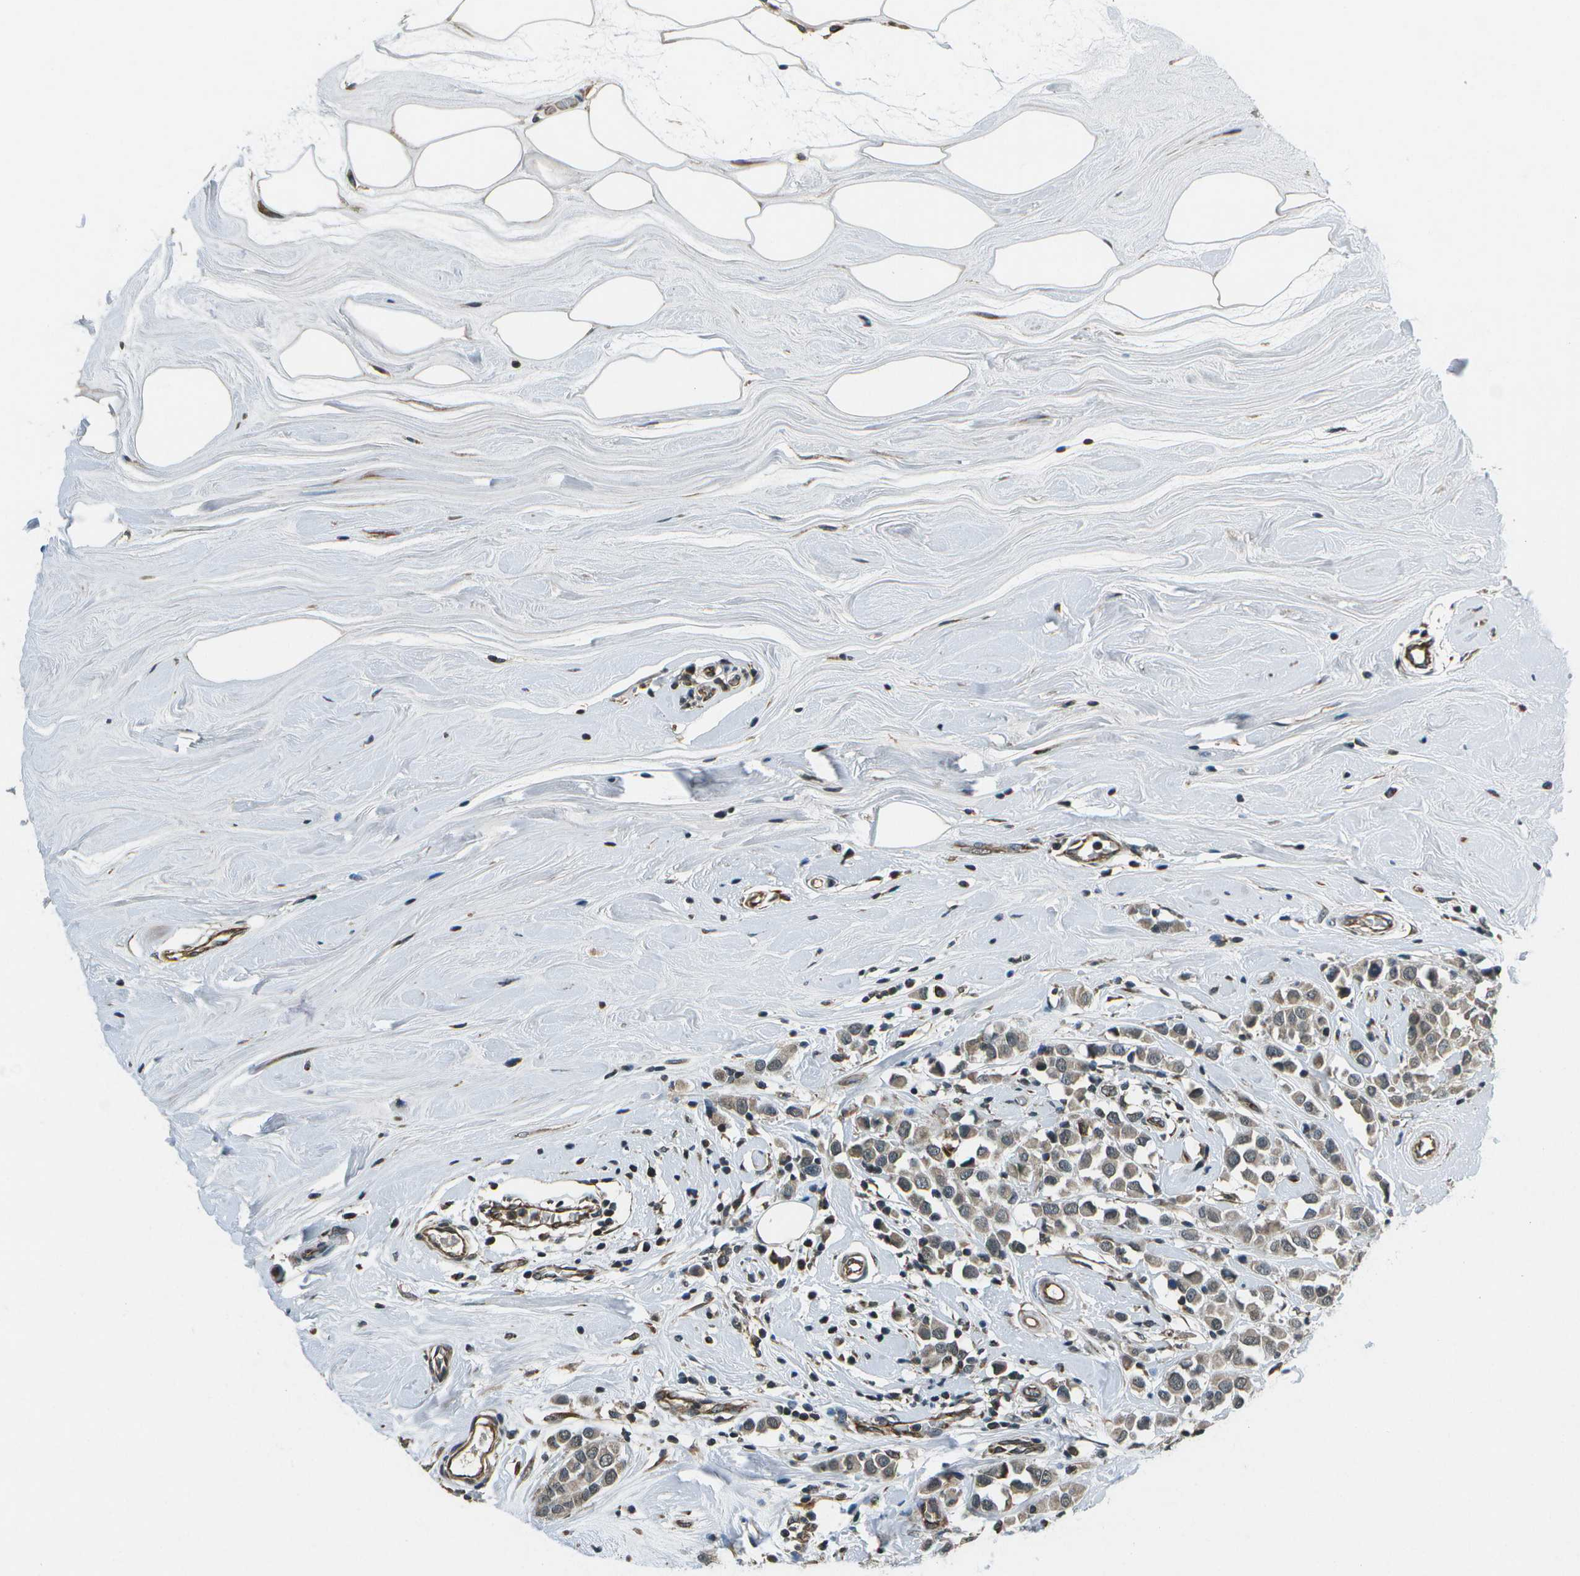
{"staining": {"intensity": "weak", "quantity": "25%-75%", "location": "cytoplasmic/membranous,nuclear"}, "tissue": "breast cancer", "cell_type": "Tumor cells", "image_type": "cancer", "snomed": [{"axis": "morphology", "description": "Duct carcinoma"}, {"axis": "topography", "description": "Breast"}], "caption": "This is a photomicrograph of immunohistochemistry (IHC) staining of breast cancer, which shows weak positivity in the cytoplasmic/membranous and nuclear of tumor cells.", "gene": "EIF2AK1", "patient": {"sex": "female", "age": 61}}